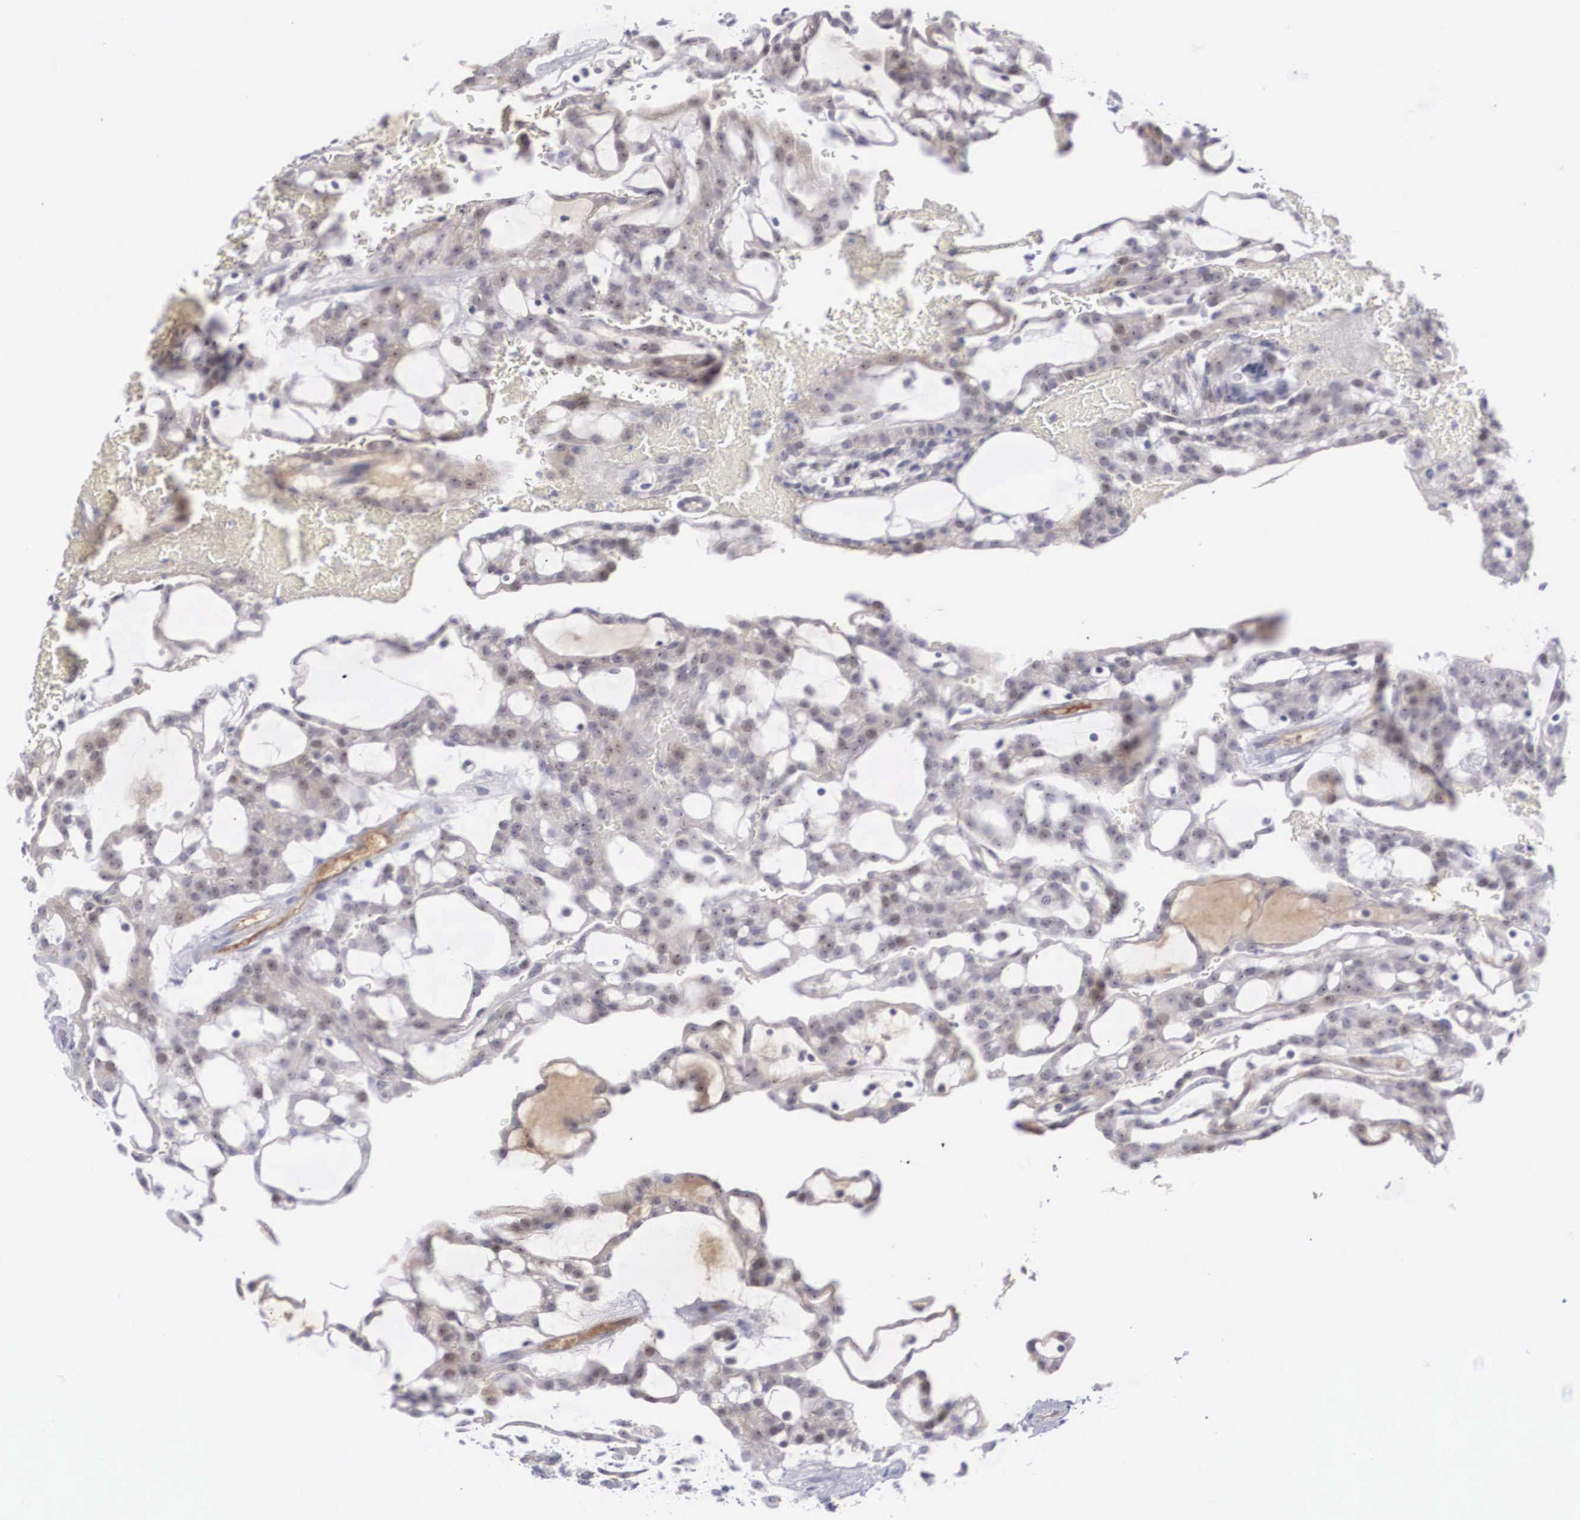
{"staining": {"intensity": "weak", "quantity": "<25%", "location": "cytoplasmic/membranous,nuclear"}, "tissue": "renal cancer", "cell_type": "Tumor cells", "image_type": "cancer", "snomed": [{"axis": "morphology", "description": "Adenocarcinoma, NOS"}, {"axis": "topography", "description": "Kidney"}], "caption": "A histopathology image of renal adenocarcinoma stained for a protein reveals no brown staining in tumor cells.", "gene": "RBPJ", "patient": {"sex": "male", "age": 63}}